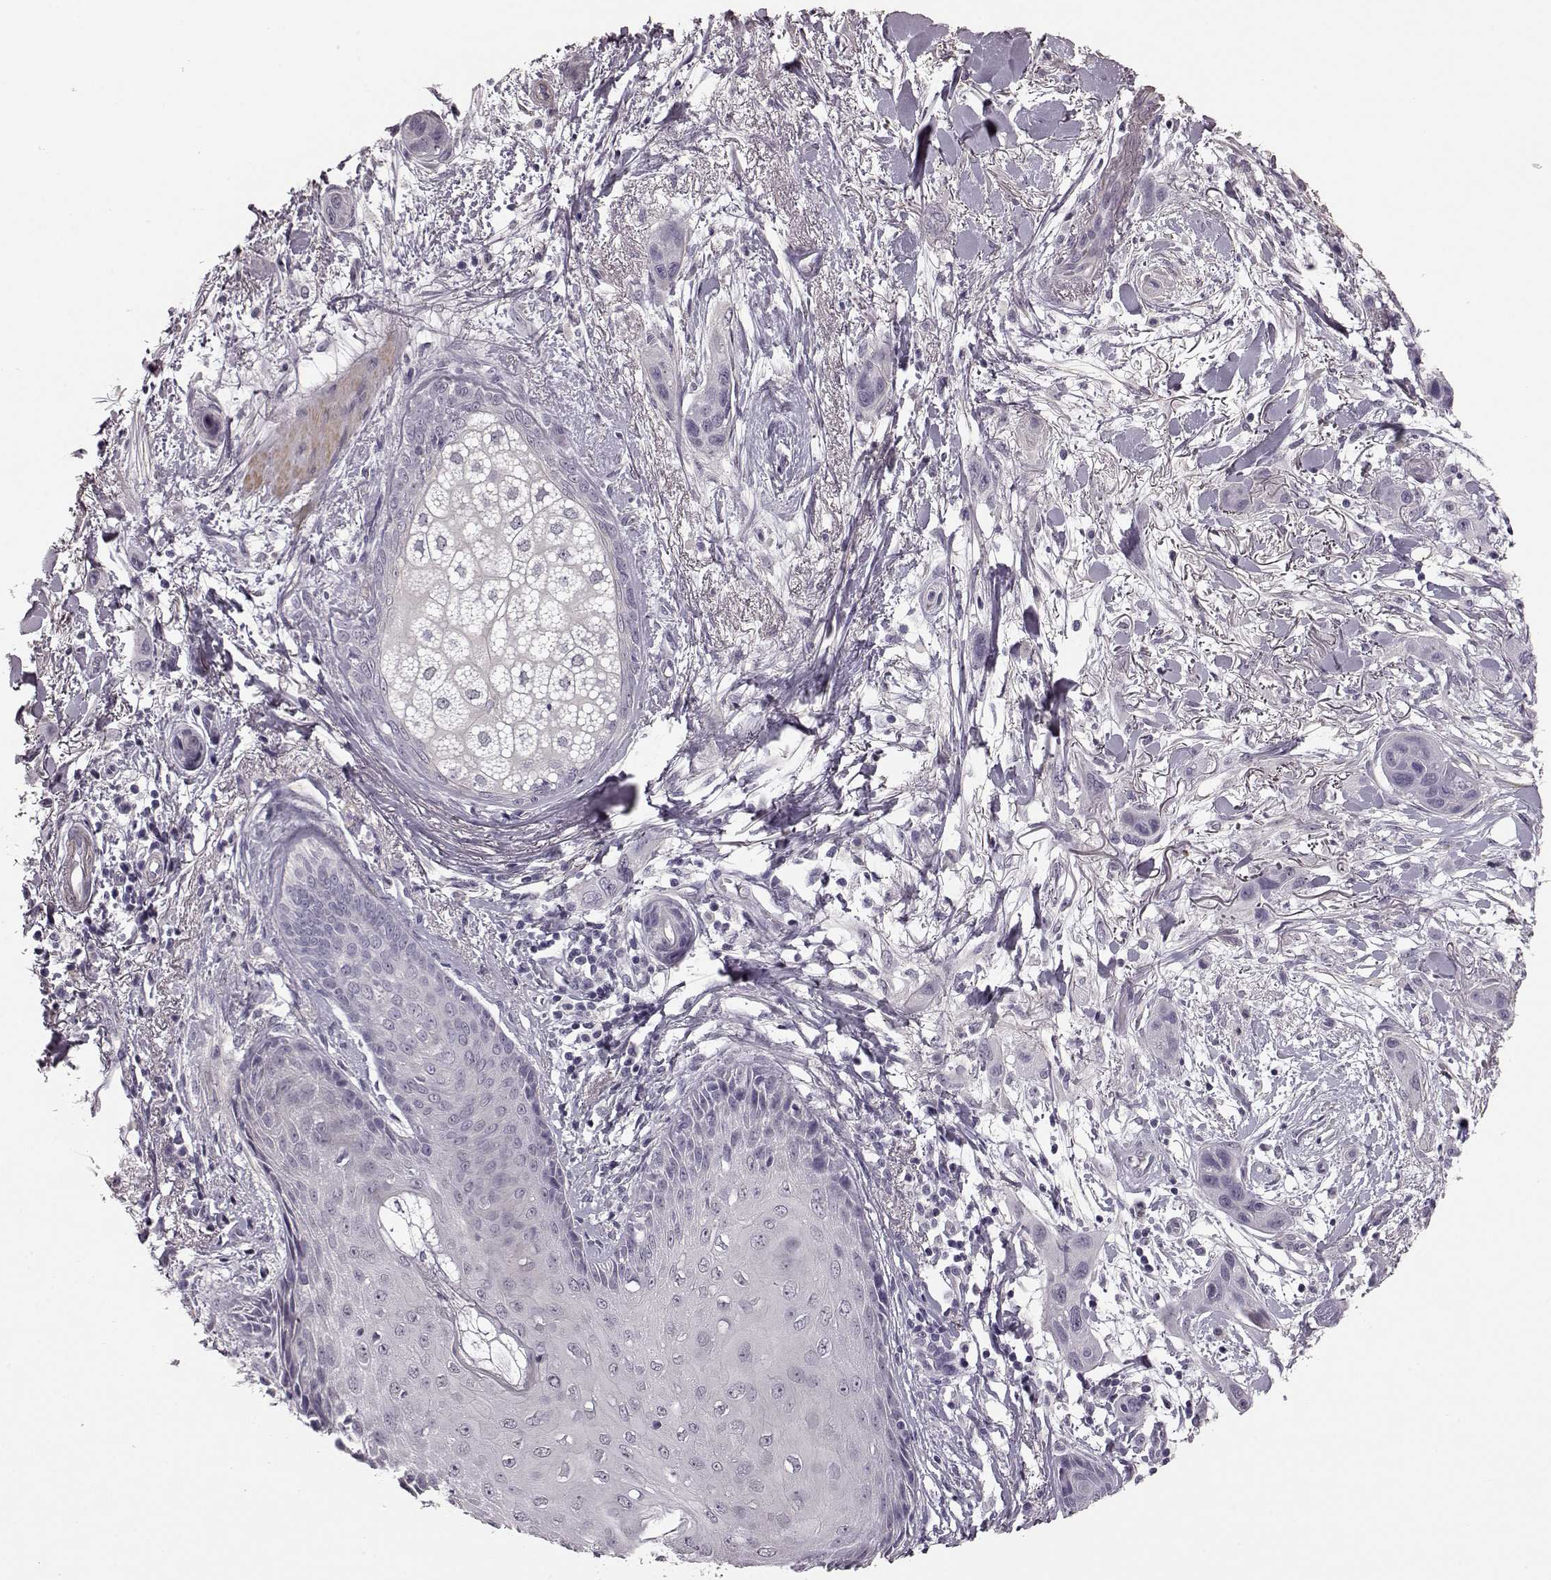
{"staining": {"intensity": "negative", "quantity": "none", "location": "none"}, "tissue": "skin cancer", "cell_type": "Tumor cells", "image_type": "cancer", "snomed": [{"axis": "morphology", "description": "Squamous cell carcinoma, NOS"}, {"axis": "topography", "description": "Skin"}], "caption": "Immunohistochemical staining of skin cancer (squamous cell carcinoma) demonstrates no significant staining in tumor cells.", "gene": "SLCO3A1", "patient": {"sex": "male", "age": 79}}